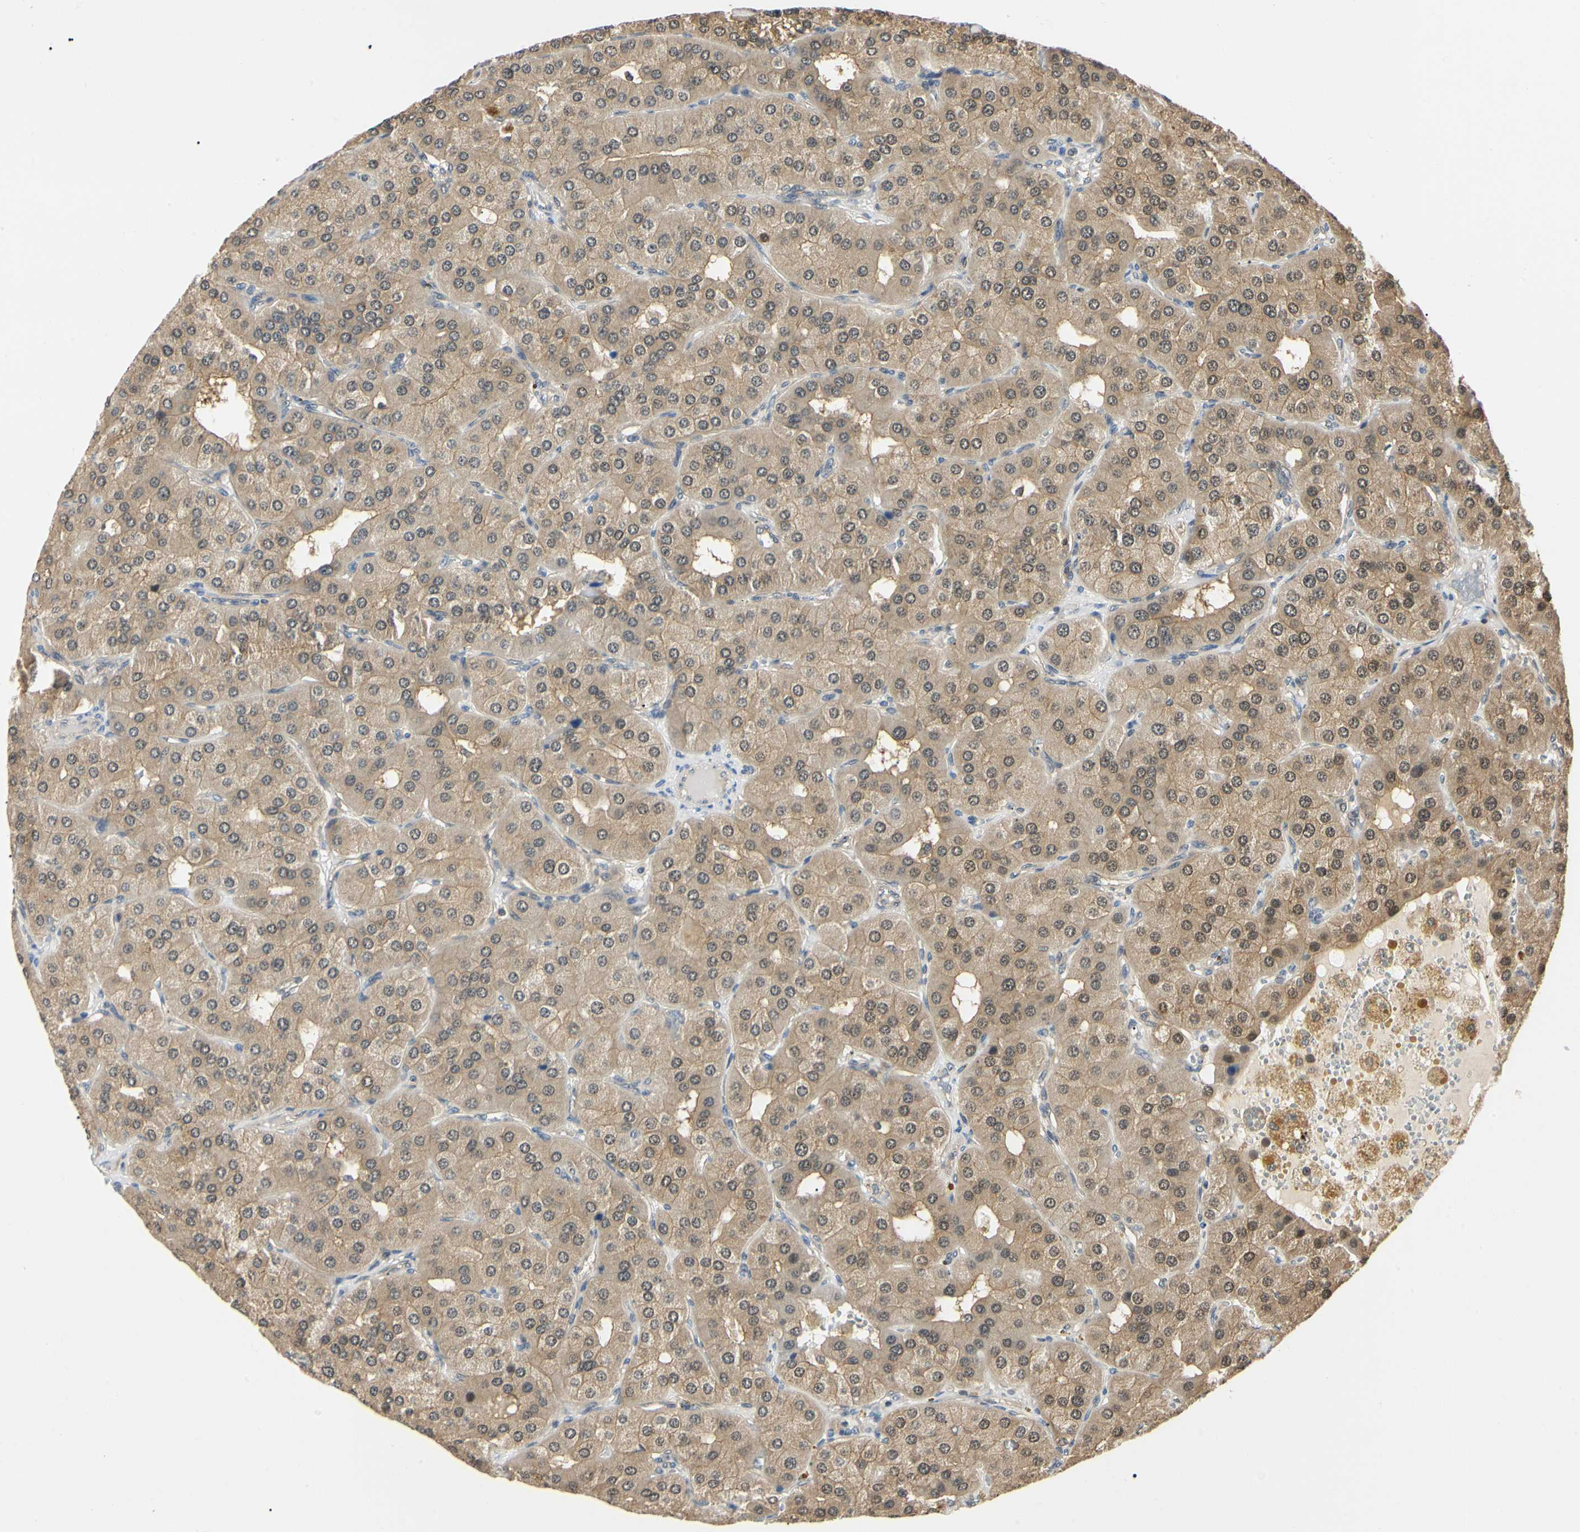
{"staining": {"intensity": "moderate", "quantity": ">75%", "location": "cytoplasmic/membranous,nuclear"}, "tissue": "parathyroid gland", "cell_type": "Glandular cells", "image_type": "normal", "snomed": [{"axis": "morphology", "description": "Normal tissue, NOS"}, {"axis": "morphology", "description": "Adenoma, NOS"}, {"axis": "topography", "description": "Parathyroid gland"}], "caption": "Protein staining demonstrates moderate cytoplasmic/membranous,nuclear positivity in approximately >75% of glandular cells in normal parathyroid gland. (Stains: DAB in brown, nuclei in blue, Microscopy: brightfield microscopy at high magnification).", "gene": "UBE2Z", "patient": {"sex": "female", "age": 86}}